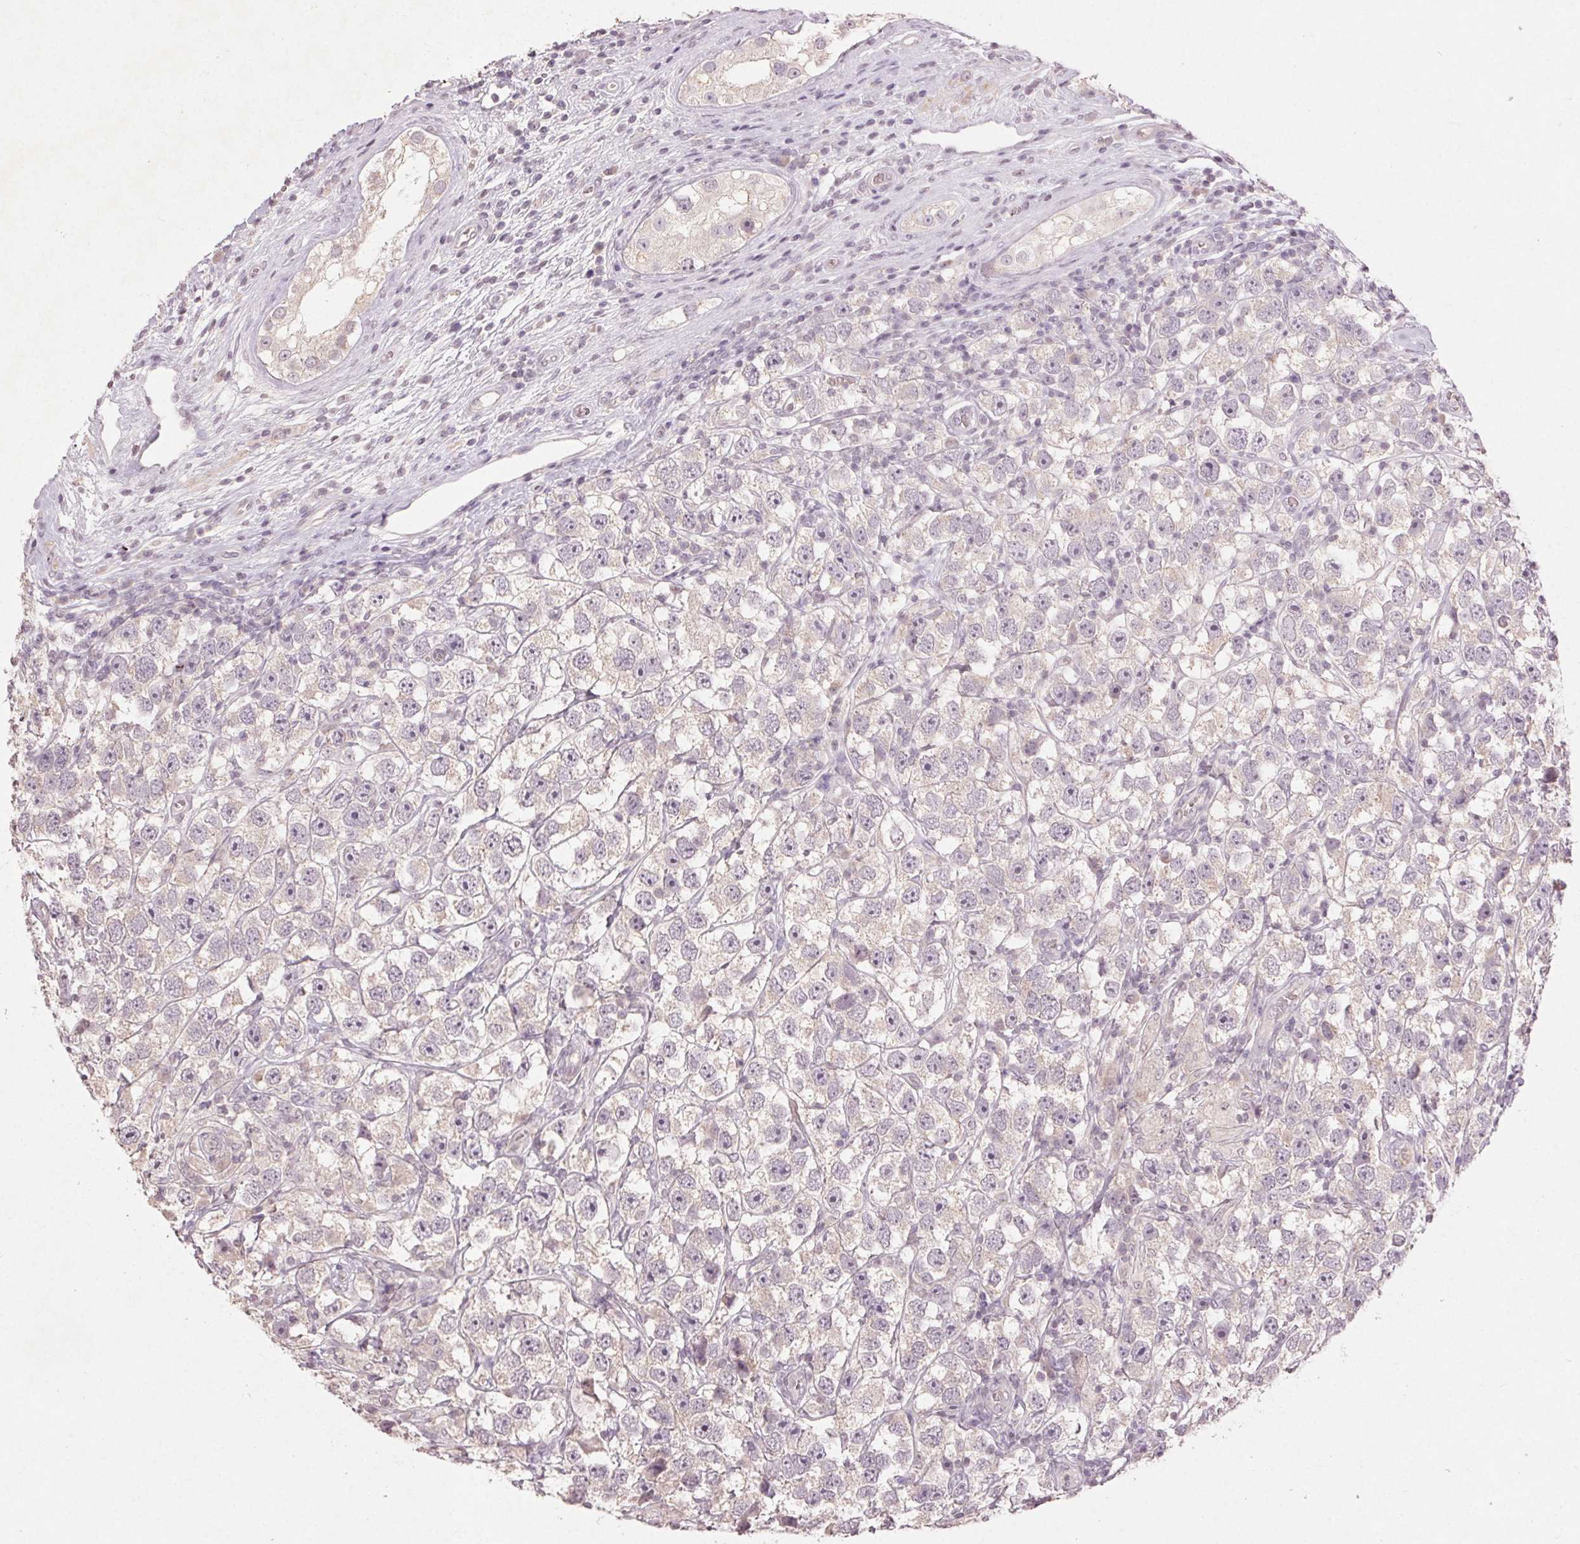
{"staining": {"intensity": "negative", "quantity": "none", "location": "none"}, "tissue": "testis cancer", "cell_type": "Tumor cells", "image_type": "cancer", "snomed": [{"axis": "morphology", "description": "Seminoma, NOS"}, {"axis": "topography", "description": "Testis"}], "caption": "A photomicrograph of seminoma (testis) stained for a protein reveals no brown staining in tumor cells. Brightfield microscopy of IHC stained with DAB (3,3'-diaminobenzidine) (brown) and hematoxylin (blue), captured at high magnification.", "gene": "KLRC3", "patient": {"sex": "male", "age": 26}}